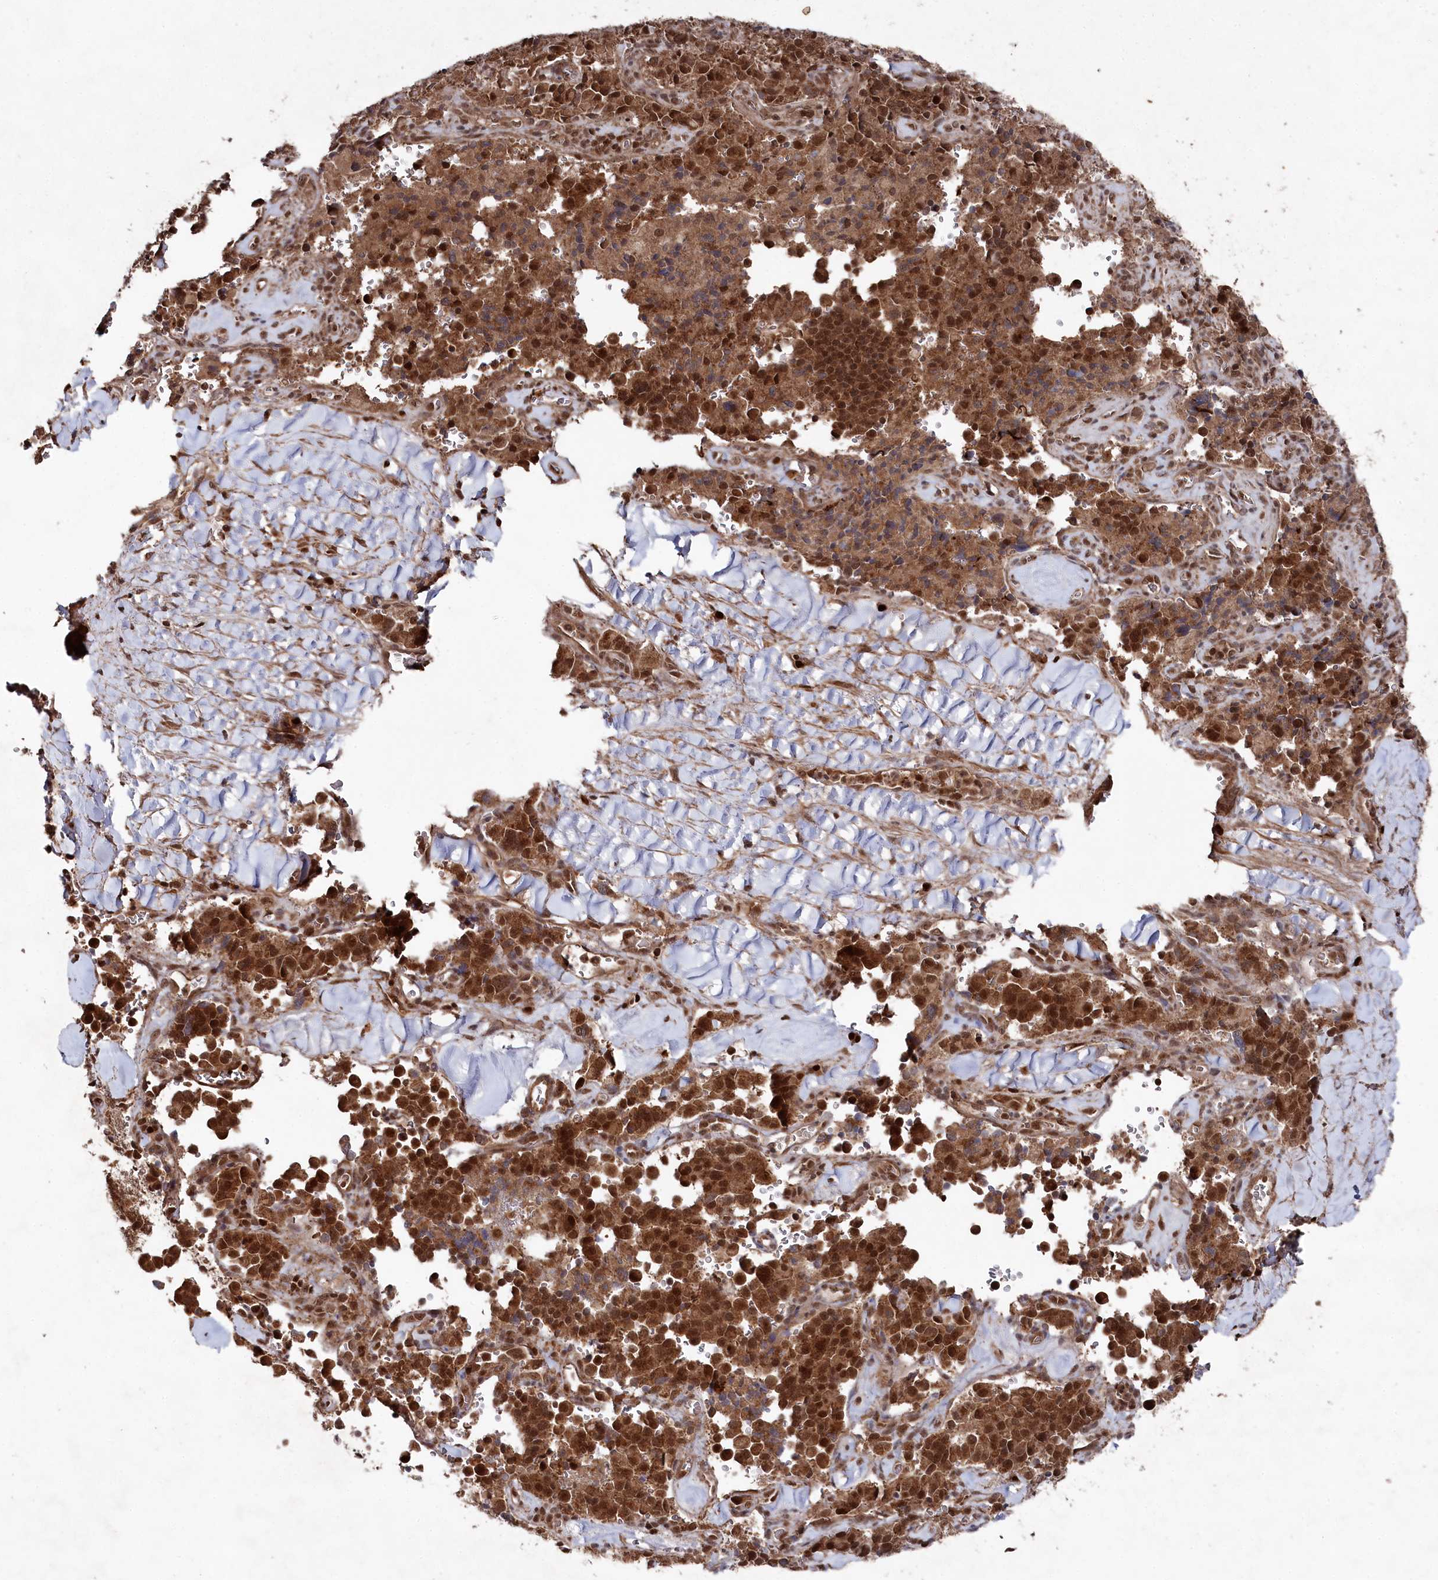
{"staining": {"intensity": "strong", "quantity": ">75%", "location": "cytoplasmic/membranous,nuclear"}, "tissue": "pancreatic cancer", "cell_type": "Tumor cells", "image_type": "cancer", "snomed": [{"axis": "morphology", "description": "Adenocarcinoma, NOS"}, {"axis": "topography", "description": "Pancreas"}], "caption": "Strong cytoplasmic/membranous and nuclear expression for a protein is seen in approximately >75% of tumor cells of adenocarcinoma (pancreatic) using IHC.", "gene": "BORCS7", "patient": {"sex": "male", "age": 65}}